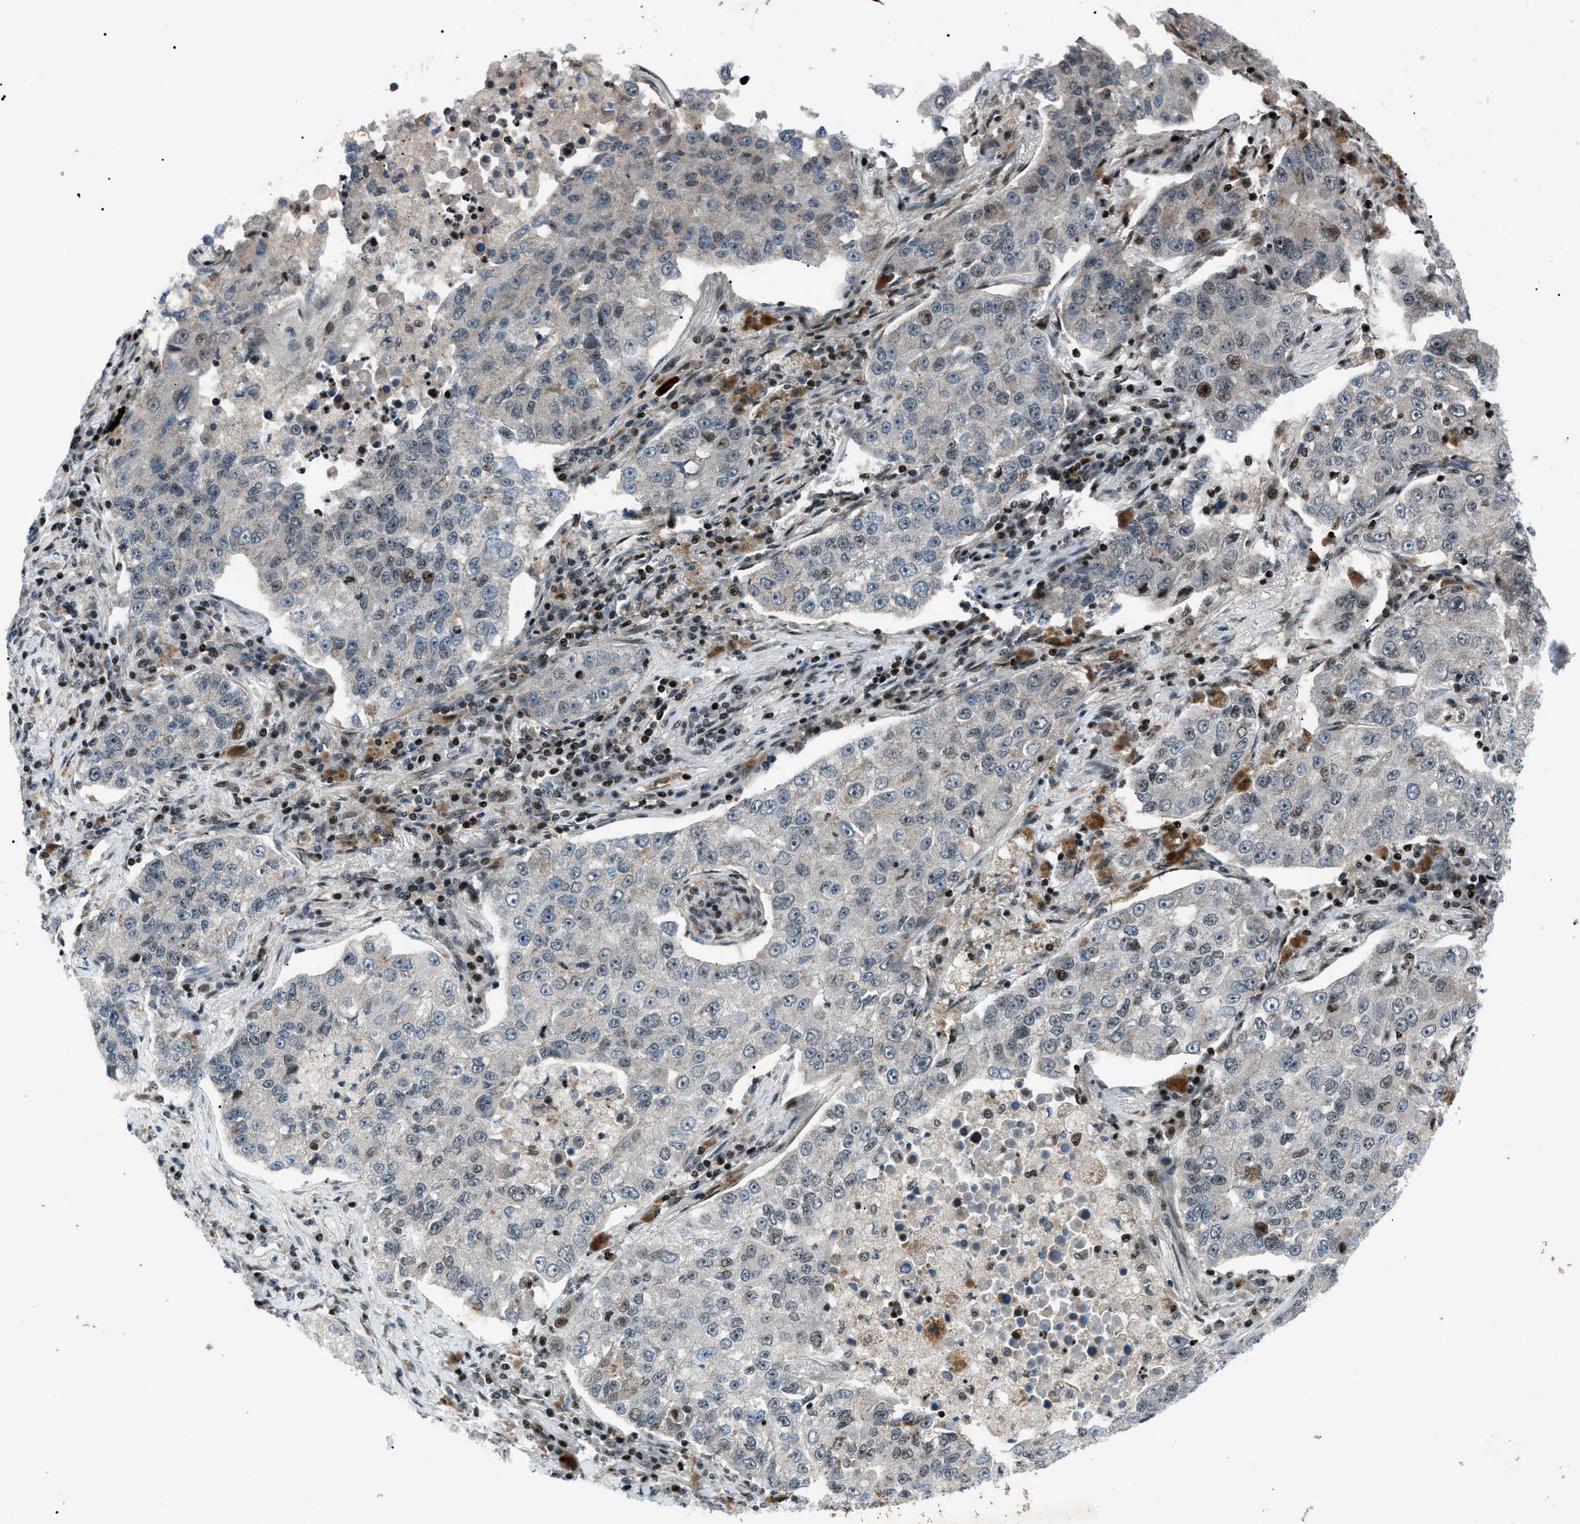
{"staining": {"intensity": "weak", "quantity": "<25%", "location": "nuclear"}, "tissue": "lung cancer", "cell_type": "Tumor cells", "image_type": "cancer", "snomed": [{"axis": "morphology", "description": "Adenocarcinoma, NOS"}, {"axis": "topography", "description": "Lung"}], "caption": "IHC image of neoplastic tissue: human lung cancer stained with DAB (3,3'-diaminobenzidine) demonstrates no significant protein expression in tumor cells.", "gene": "PRKX", "patient": {"sex": "male", "age": 49}}